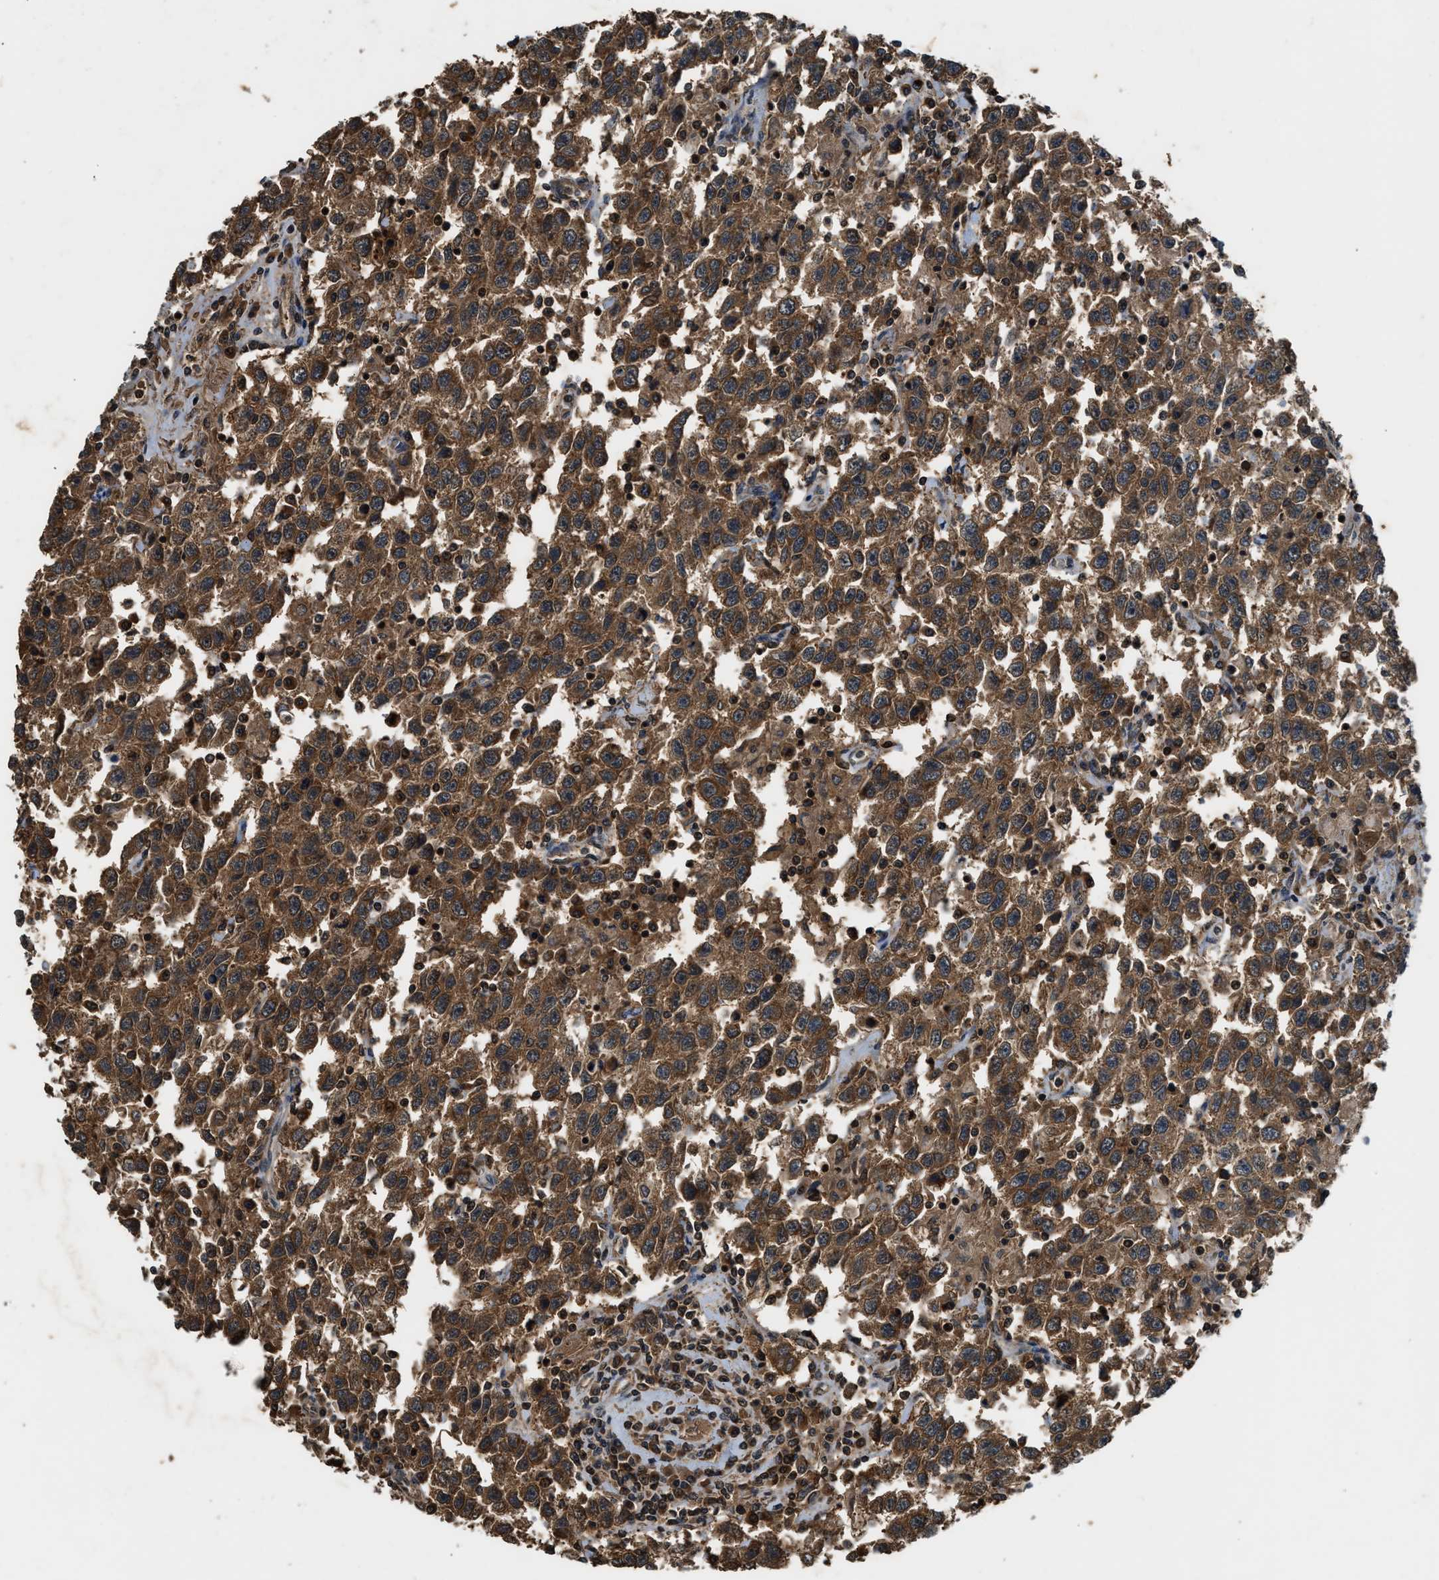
{"staining": {"intensity": "moderate", "quantity": ">75%", "location": "cytoplasmic/membranous"}, "tissue": "testis cancer", "cell_type": "Tumor cells", "image_type": "cancer", "snomed": [{"axis": "morphology", "description": "Seminoma, NOS"}, {"axis": "topography", "description": "Testis"}], "caption": "Testis seminoma was stained to show a protein in brown. There is medium levels of moderate cytoplasmic/membranous positivity in approximately >75% of tumor cells.", "gene": "RPS6KB1", "patient": {"sex": "male", "age": 41}}